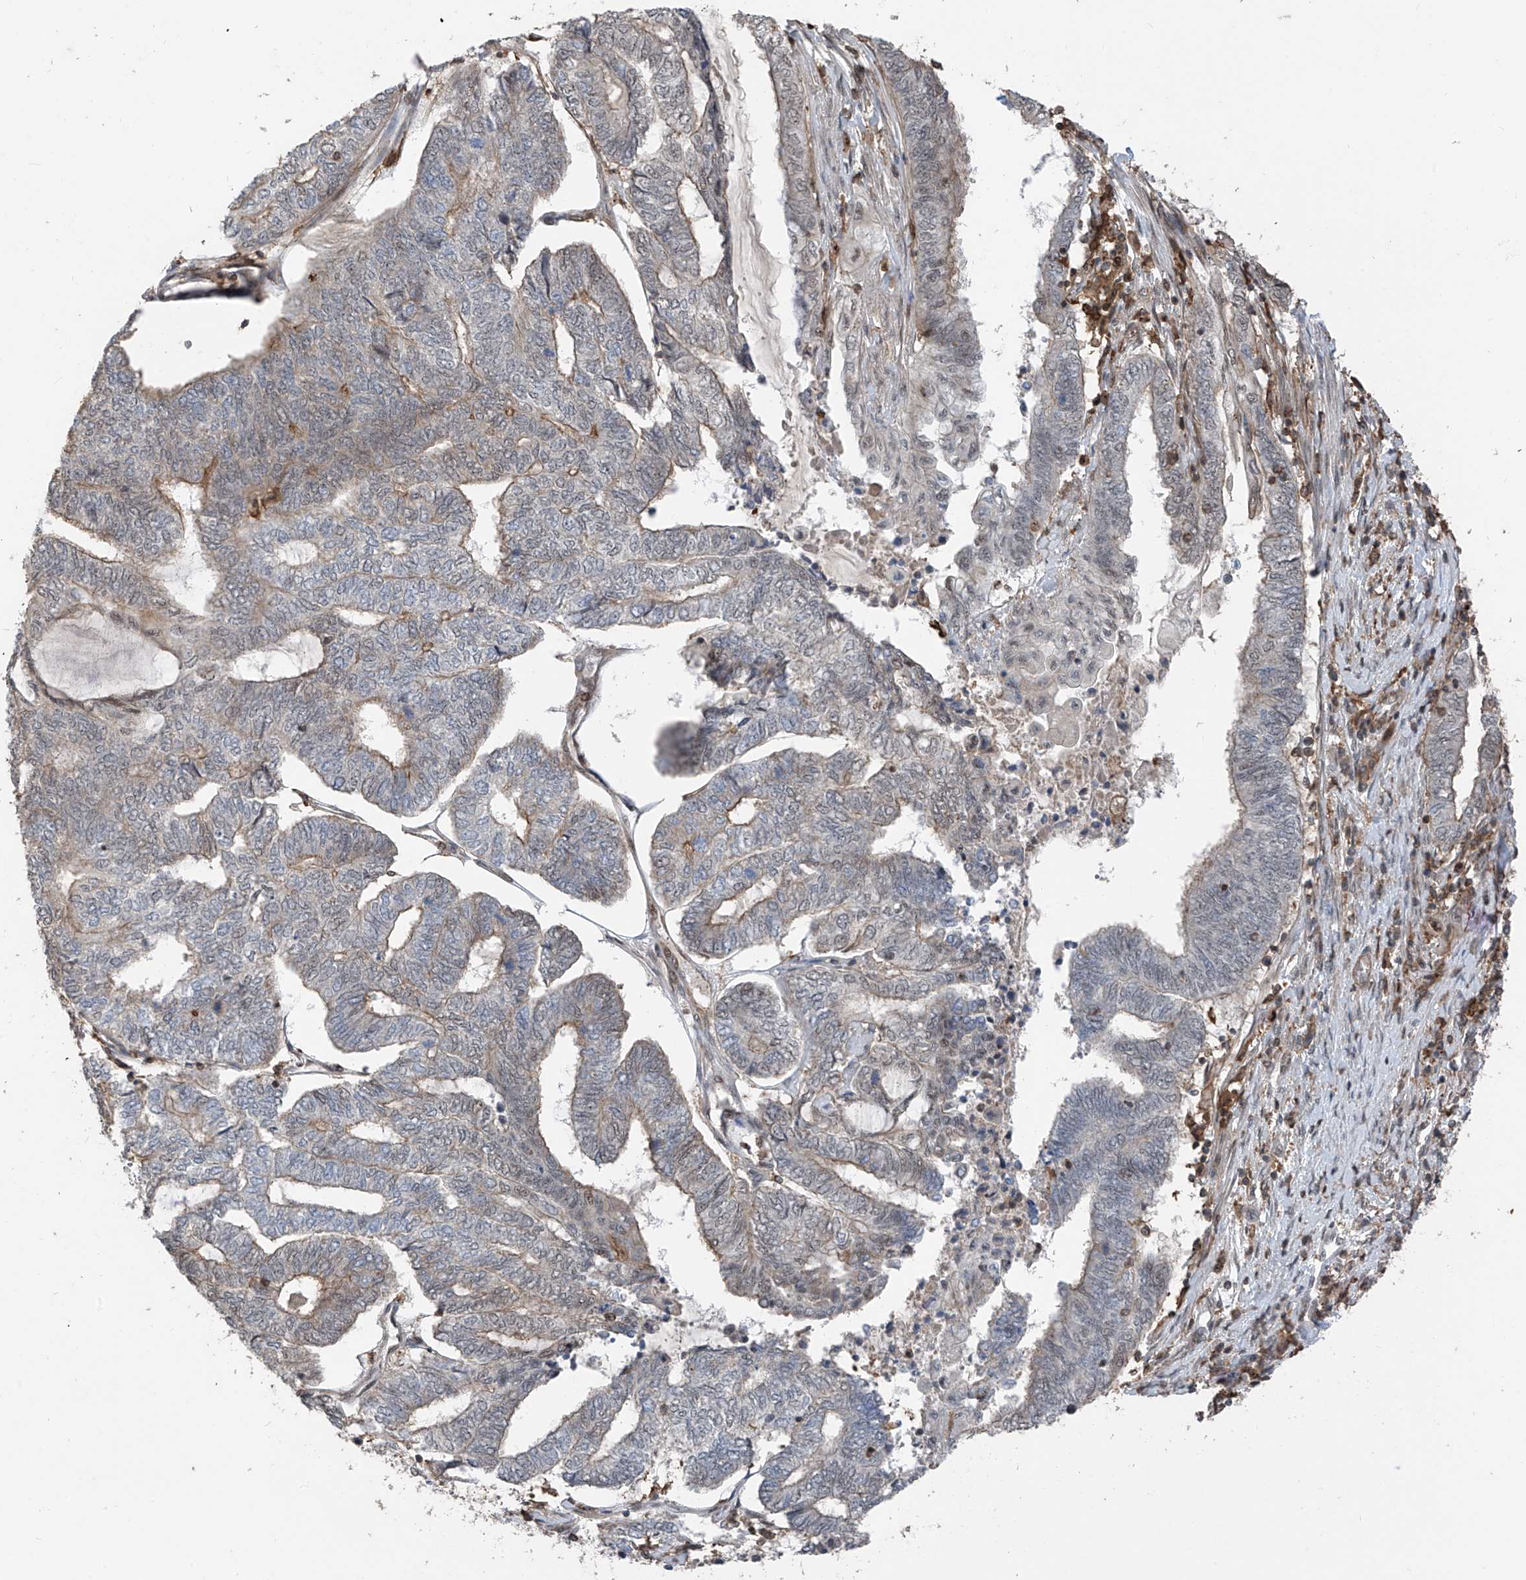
{"staining": {"intensity": "weak", "quantity": "25%-75%", "location": "cytoplasmic/membranous,nuclear"}, "tissue": "endometrial cancer", "cell_type": "Tumor cells", "image_type": "cancer", "snomed": [{"axis": "morphology", "description": "Adenocarcinoma, NOS"}, {"axis": "topography", "description": "Uterus"}, {"axis": "topography", "description": "Endometrium"}], "caption": "Endometrial adenocarcinoma stained with IHC demonstrates weak cytoplasmic/membranous and nuclear positivity in about 25%-75% of tumor cells. The staining was performed using DAB (3,3'-diaminobenzidine) to visualize the protein expression in brown, while the nuclei were stained in blue with hematoxylin (Magnification: 20x).", "gene": "MICAL1", "patient": {"sex": "female", "age": 70}}